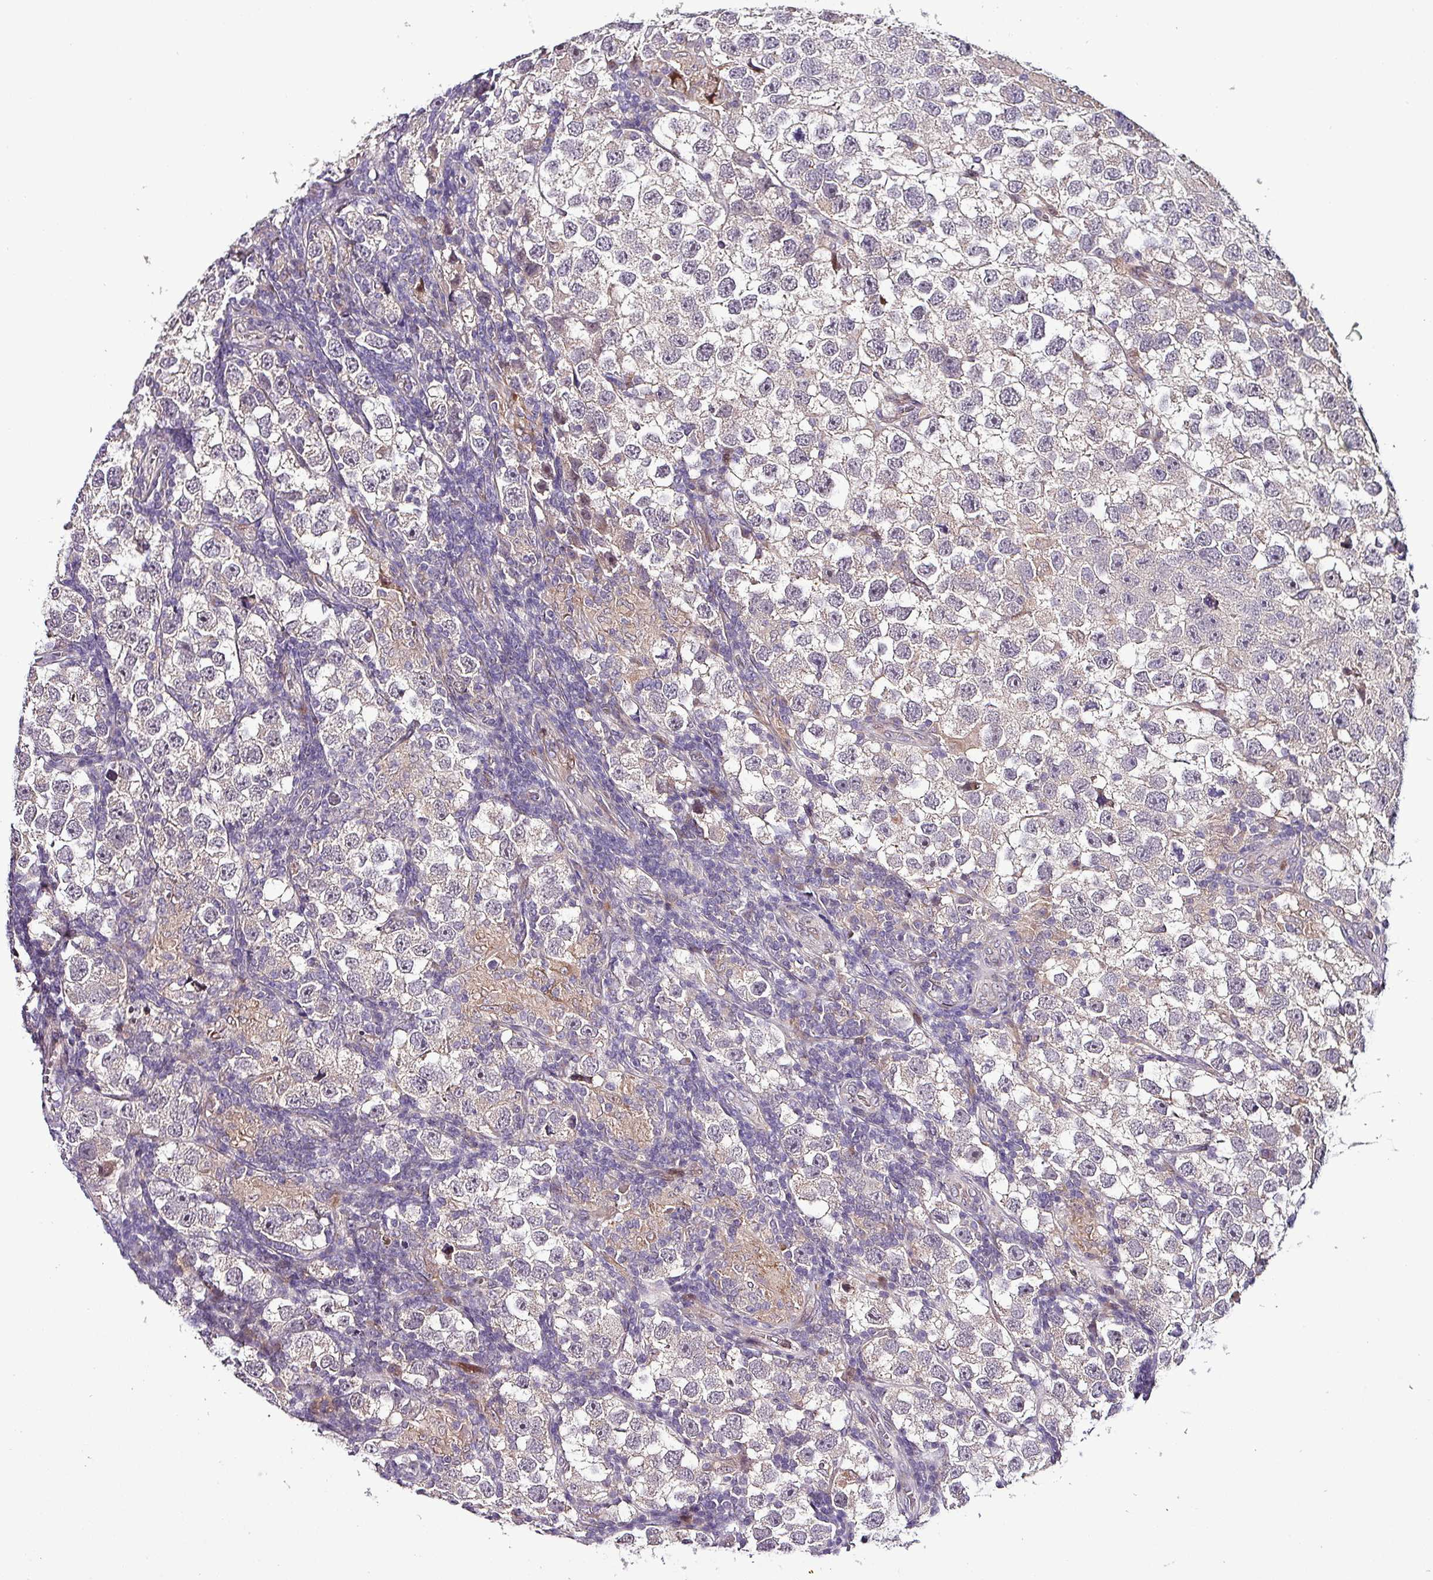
{"staining": {"intensity": "negative", "quantity": "none", "location": "none"}, "tissue": "testis cancer", "cell_type": "Tumor cells", "image_type": "cancer", "snomed": [{"axis": "morphology", "description": "Seminoma, NOS"}, {"axis": "topography", "description": "Testis"}], "caption": "Tumor cells show no significant protein expression in testis cancer (seminoma). (IHC, brightfield microscopy, high magnification).", "gene": "GRAPL", "patient": {"sex": "male", "age": 26}}